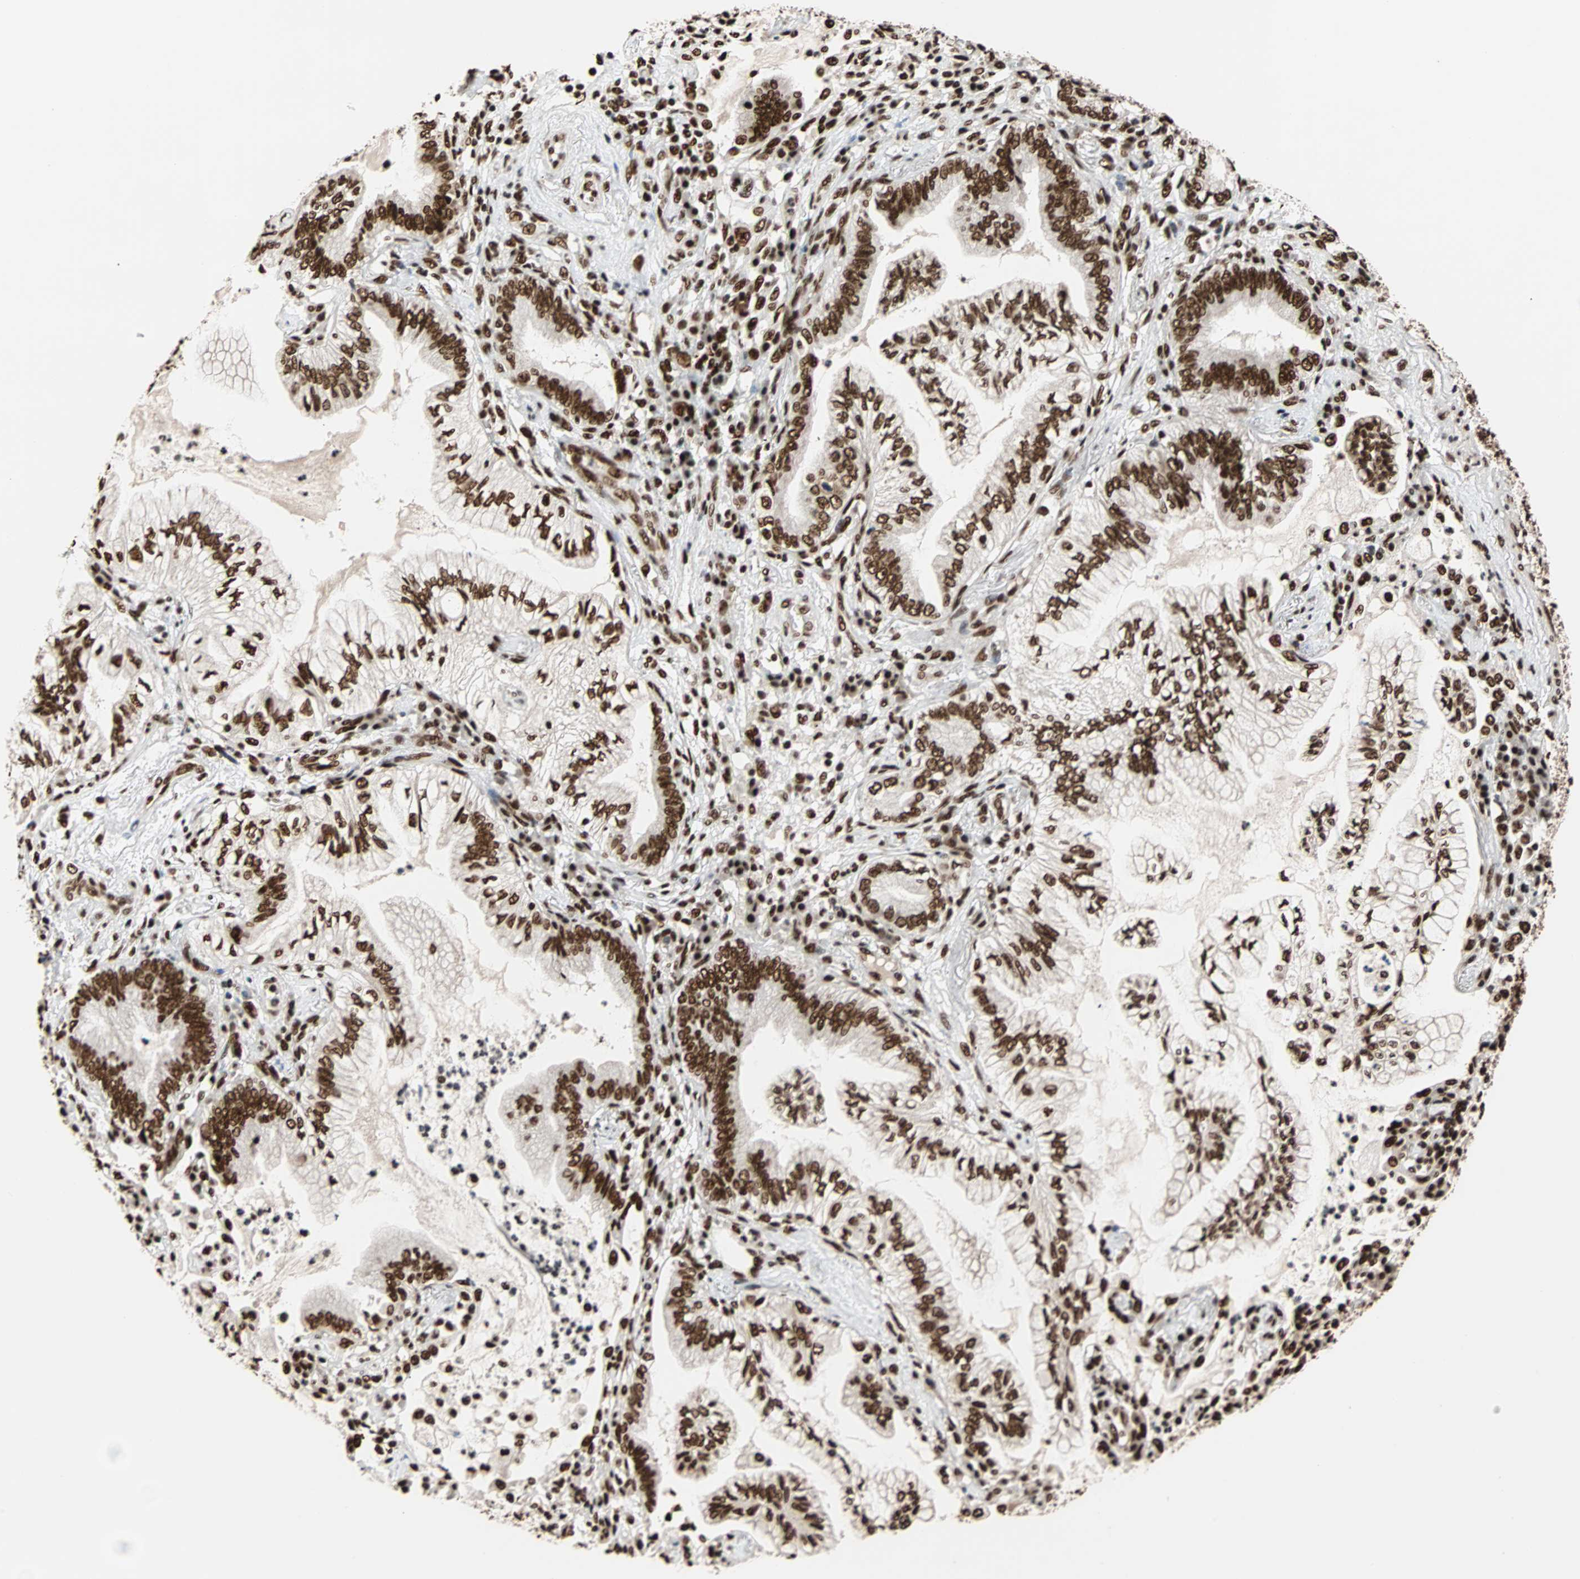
{"staining": {"intensity": "strong", "quantity": ">75%", "location": "nuclear"}, "tissue": "lung cancer", "cell_type": "Tumor cells", "image_type": "cancer", "snomed": [{"axis": "morphology", "description": "Normal tissue, NOS"}, {"axis": "morphology", "description": "Adenocarcinoma, NOS"}, {"axis": "topography", "description": "Bronchus"}, {"axis": "topography", "description": "Lung"}], "caption": "Immunohistochemistry (IHC) (DAB (3,3'-diaminobenzidine)) staining of human adenocarcinoma (lung) reveals strong nuclear protein expression in about >75% of tumor cells. (DAB (3,3'-diaminobenzidine) = brown stain, brightfield microscopy at high magnification).", "gene": "ILF2", "patient": {"sex": "female", "age": 70}}